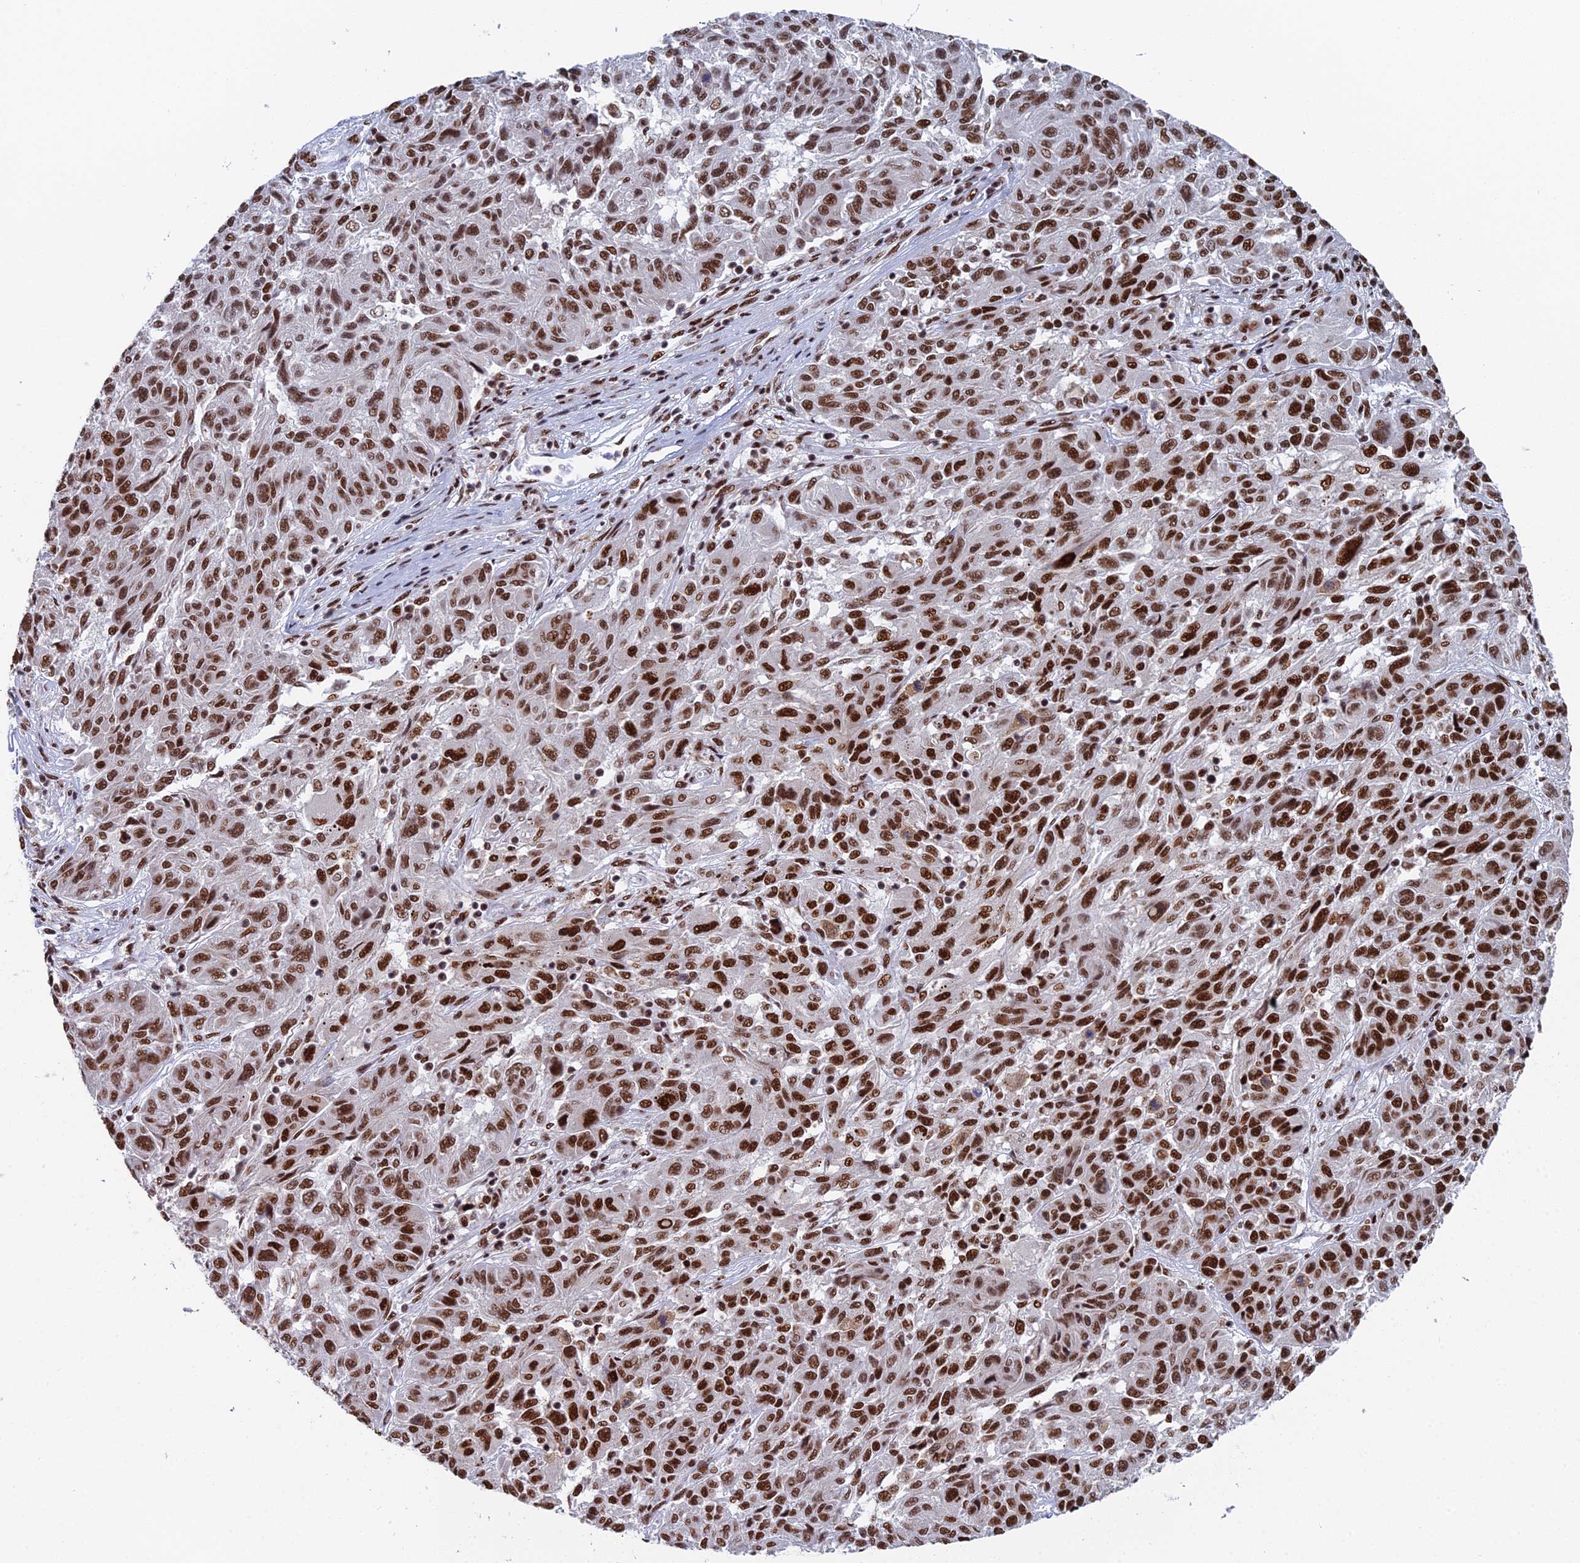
{"staining": {"intensity": "strong", "quantity": ">75%", "location": "nuclear"}, "tissue": "melanoma", "cell_type": "Tumor cells", "image_type": "cancer", "snomed": [{"axis": "morphology", "description": "Malignant melanoma, NOS"}, {"axis": "topography", "description": "Skin"}], "caption": "This histopathology image demonstrates immunohistochemistry (IHC) staining of human malignant melanoma, with high strong nuclear staining in about >75% of tumor cells.", "gene": "SF3B3", "patient": {"sex": "male", "age": 53}}